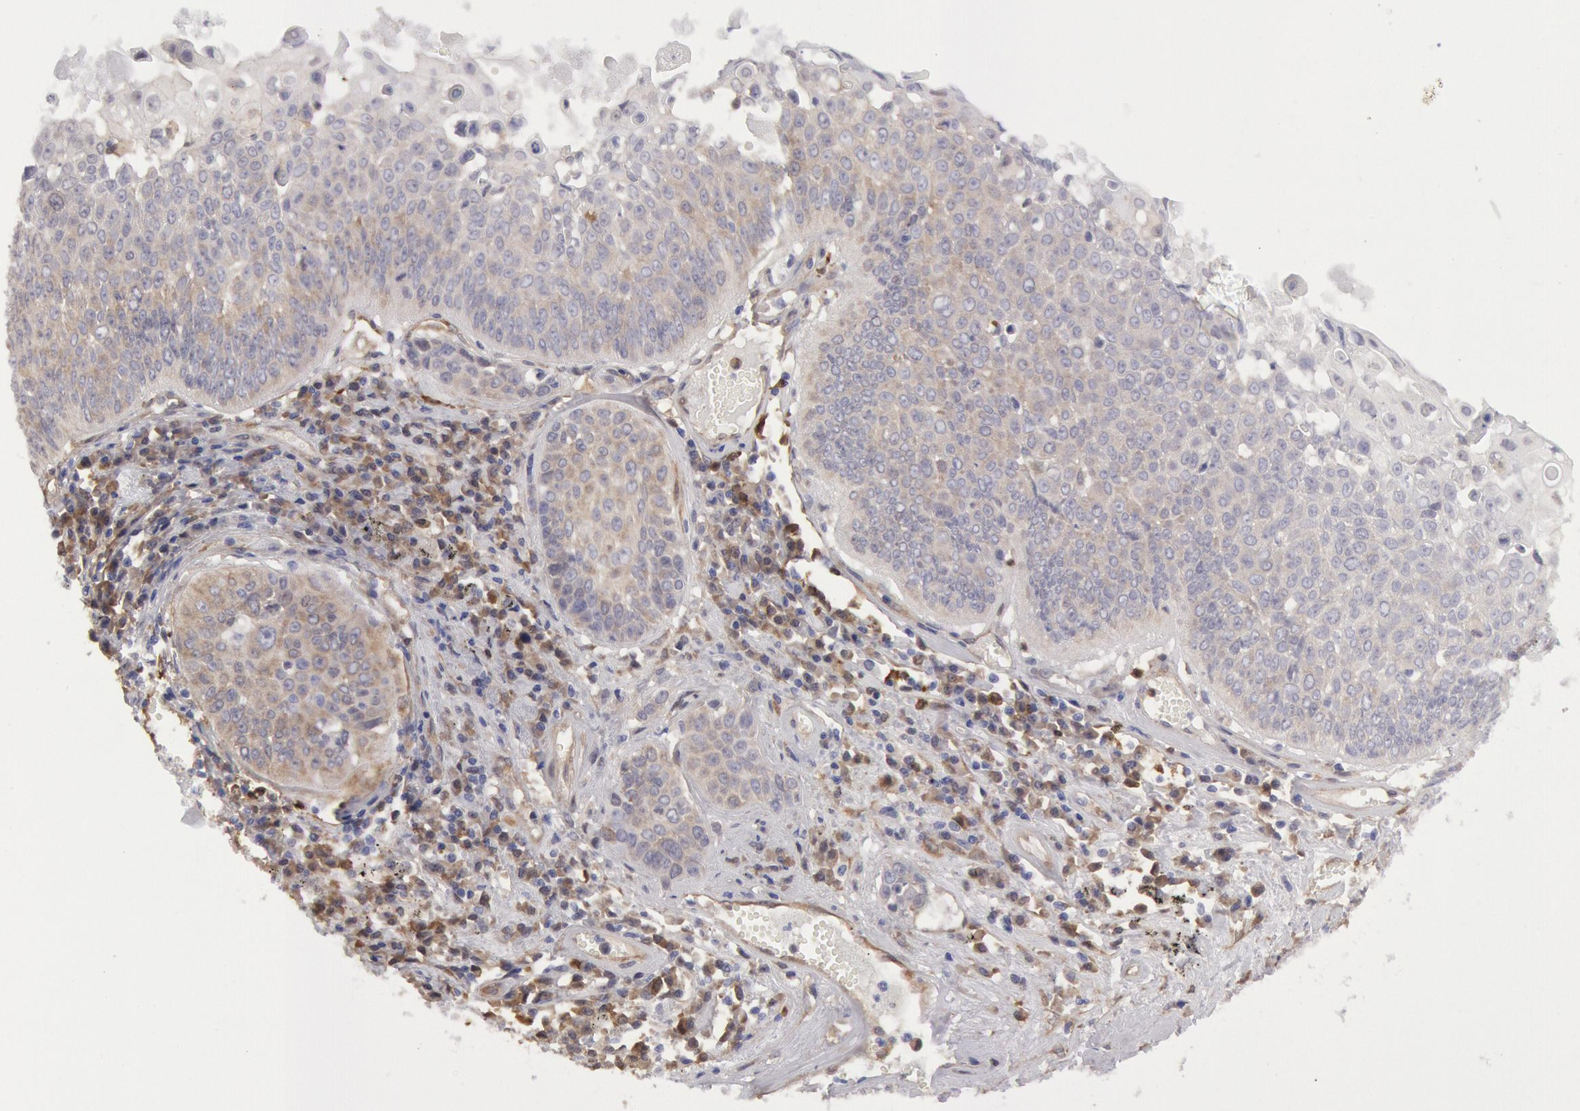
{"staining": {"intensity": "negative", "quantity": "none", "location": "none"}, "tissue": "lung cancer", "cell_type": "Tumor cells", "image_type": "cancer", "snomed": [{"axis": "morphology", "description": "Adenocarcinoma, NOS"}, {"axis": "topography", "description": "Lung"}], "caption": "Tumor cells are negative for protein expression in human adenocarcinoma (lung).", "gene": "CCDC50", "patient": {"sex": "male", "age": 60}}